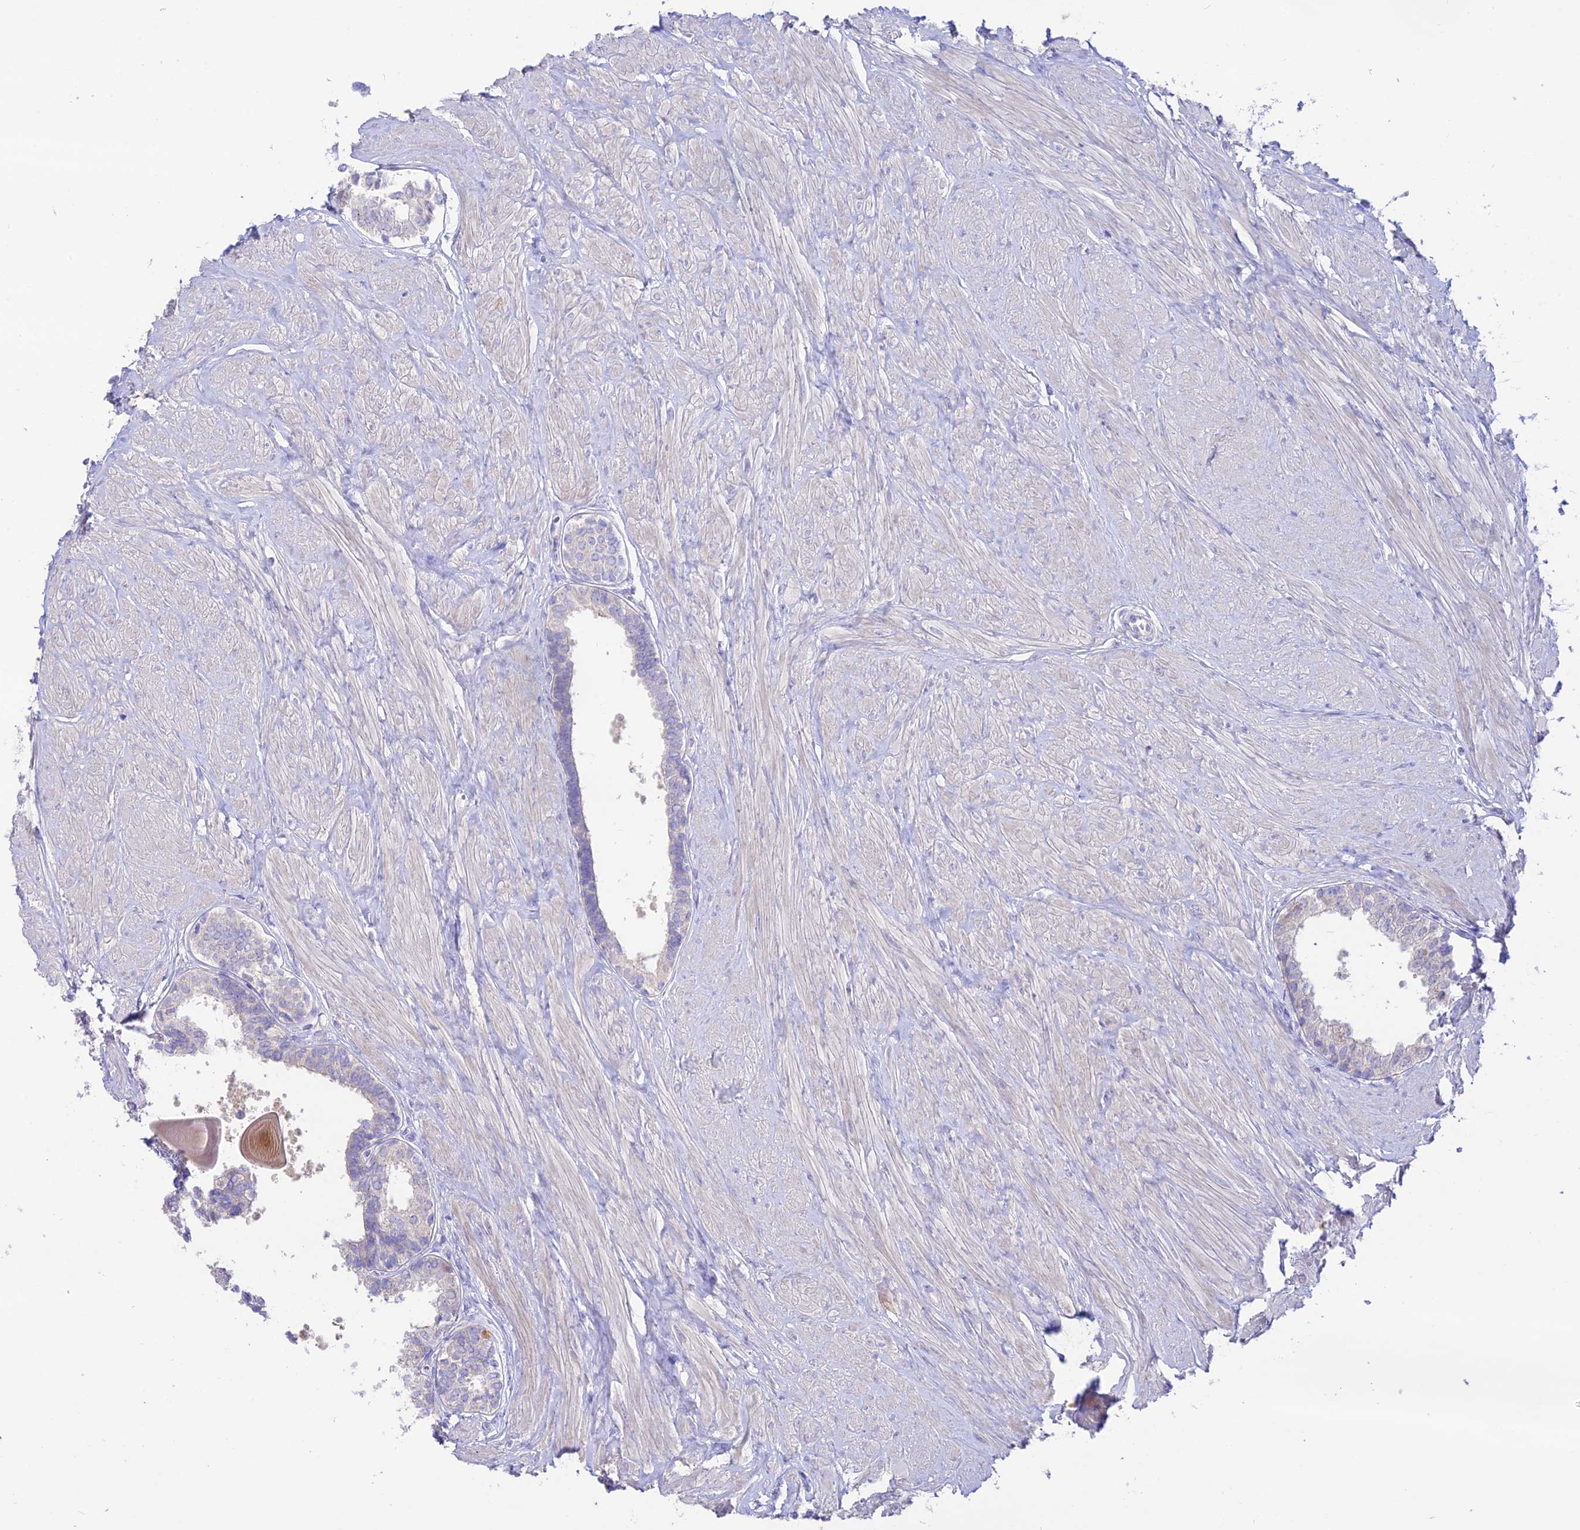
{"staining": {"intensity": "weak", "quantity": "25%-75%", "location": "cytoplasmic/membranous"}, "tissue": "prostate", "cell_type": "Glandular cells", "image_type": "normal", "snomed": [{"axis": "morphology", "description": "Normal tissue, NOS"}, {"axis": "topography", "description": "Prostate"}], "caption": "Immunohistochemistry micrograph of unremarkable prostate: prostate stained using immunohistochemistry (IHC) exhibits low levels of weak protein expression localized specifically in the cytoplasmic/membranous of glandular cells, appearing as a cytoplasmic/membranous brown color.", "gene": "NLRP9", "patient": {"sex": "male", "age": 48}}